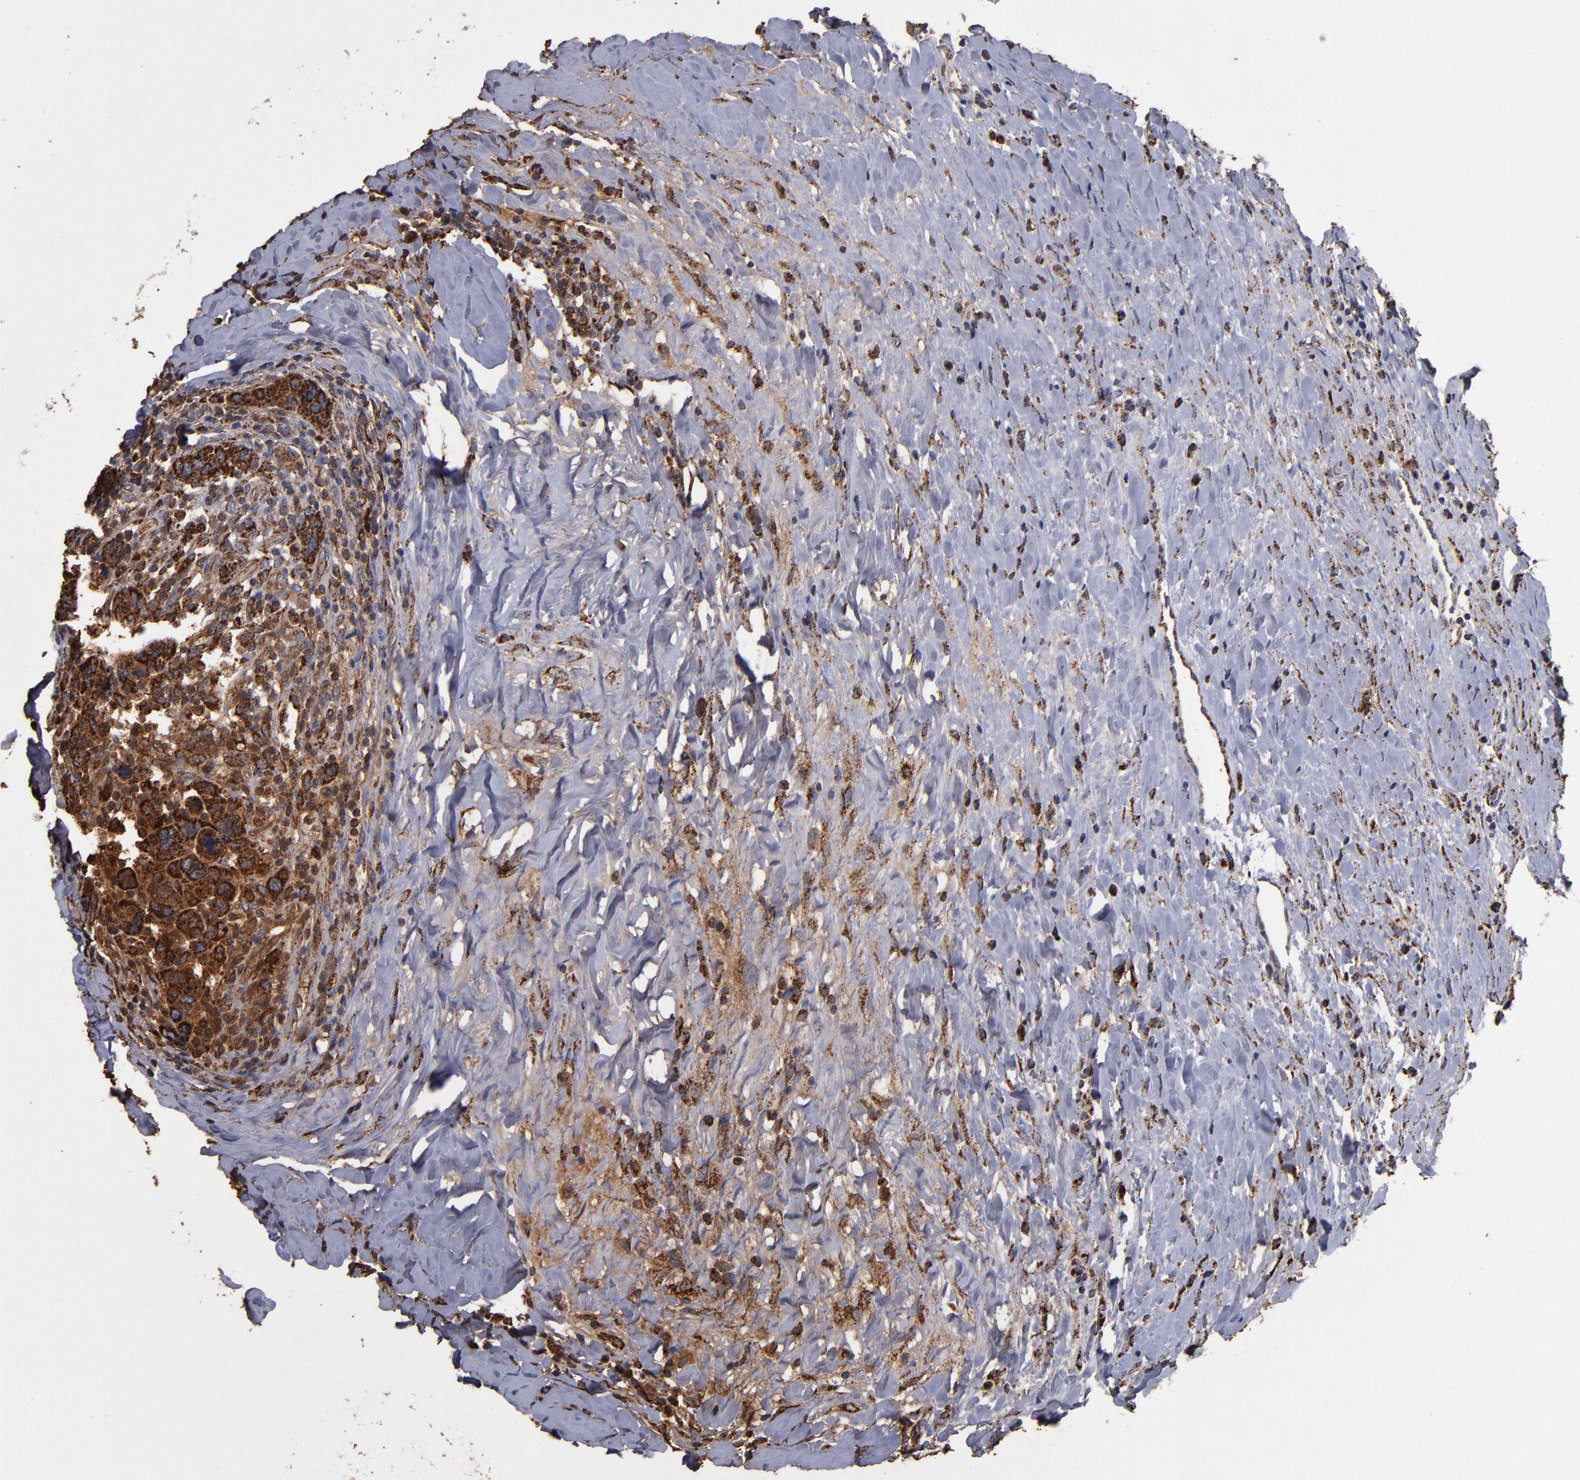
{"staining": {"intensity": "strong", "quantity": ">75%", "location": "cytoplasmic/membranous"}, "tissue": "breast cancer", "cell_type": "Tumor cells", "image_type": "cancer", "snomed": [{"axis": "morphology", "description": "Duct carcinoma"}, {"axis": "topography", "description": "Breast"}], "caption": "Brown immunohistochemical staining in human breast infiltrating ductal carcinoma shows strong cytoplasmic/membranous staining in approximately >75% of tumor cells. (DAB IHC with brightfield microscopy, high magnification).", "gene": "SOD2", "patient": {"sex": "female", "age": 37}}